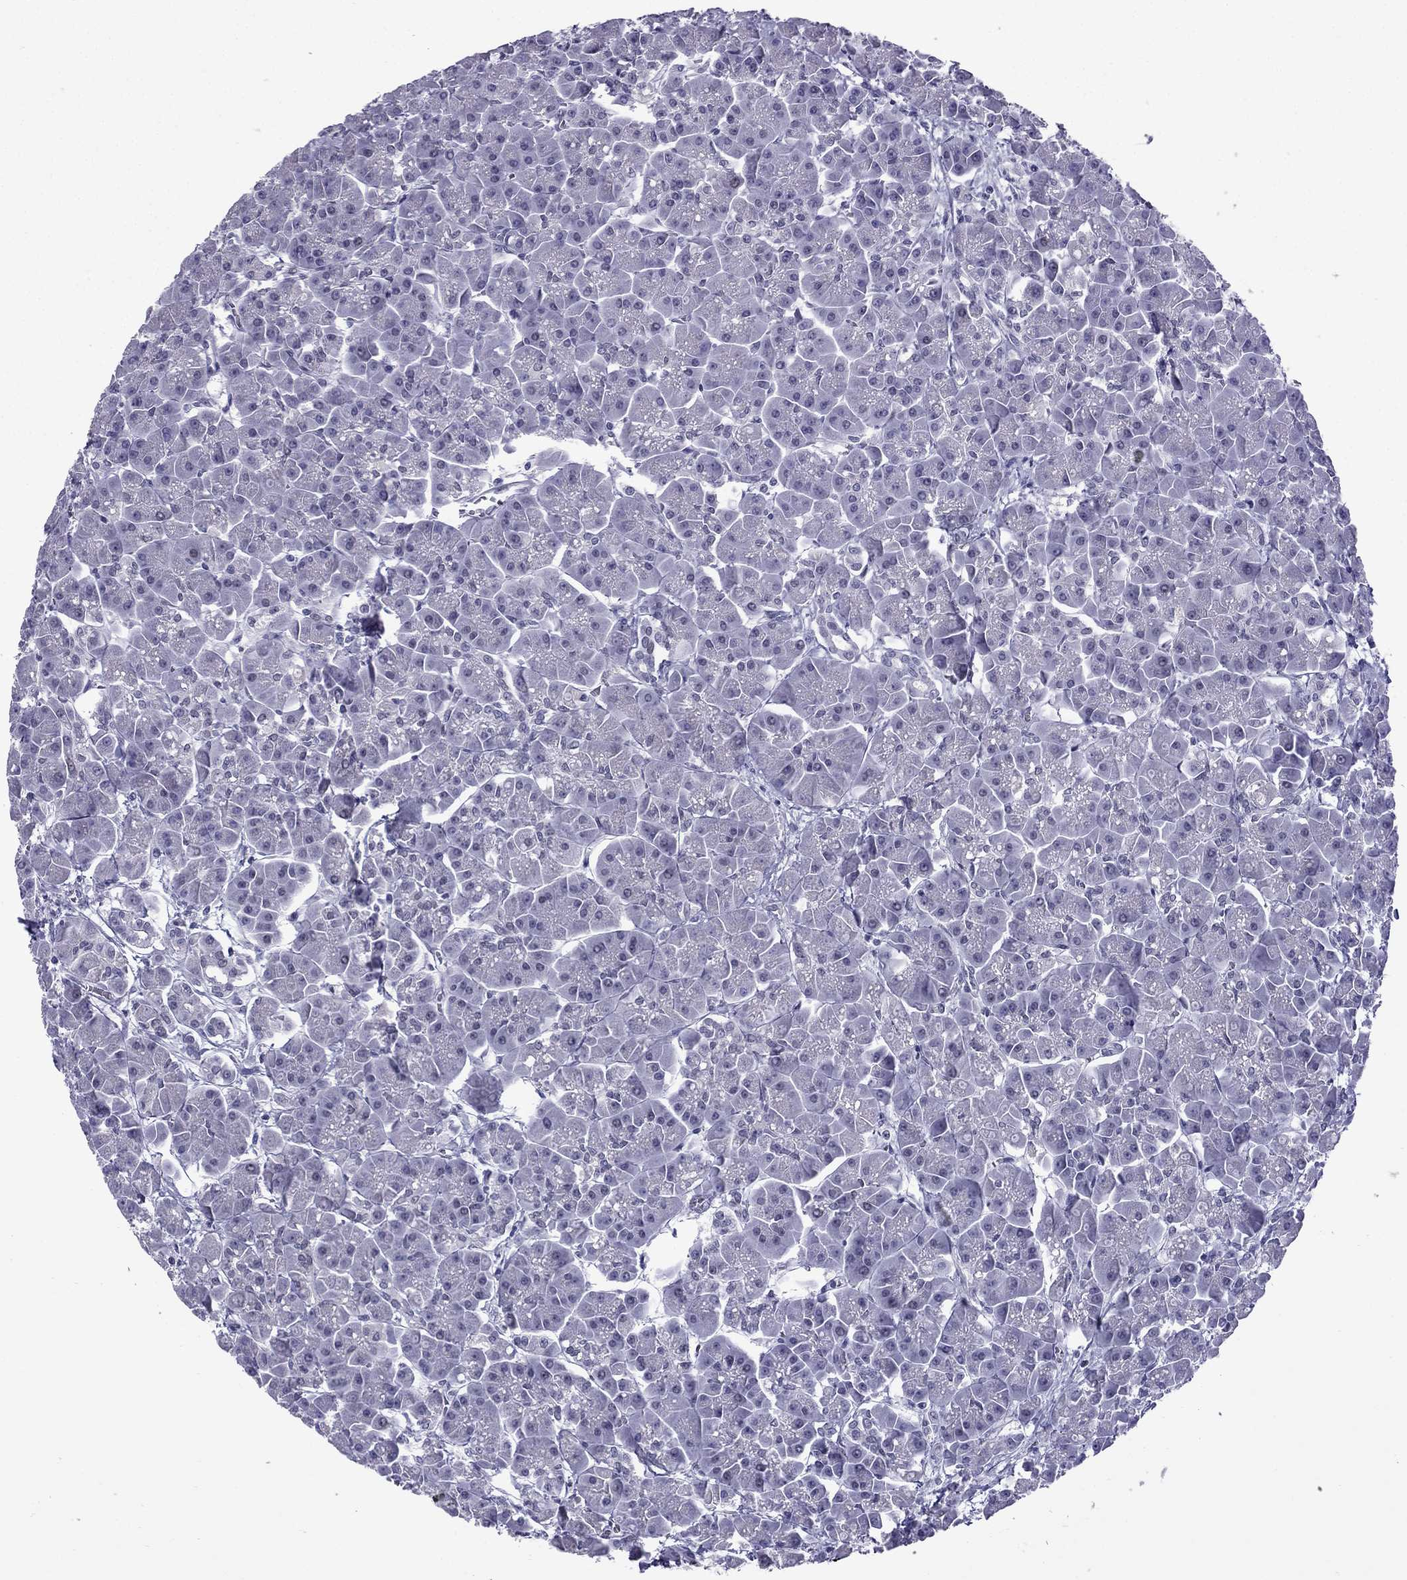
{"staining": {"intensity": "negative", "quantity": "none", "location": "none"}, "tissue": "pancreas", "cell_type": "Exocrine glandular cells", "image_type": "normal", "snomed": [{"axis": "morphology", "description": "Normal tissue, NOS"}, {"axis": "topography", "description": "Pancreas"}], "caption": "IHC image of benign pancreas: human pancreas stained with DAB displays no significant protein positivity in exocrine glandular cells.", "gene": "MYLK3", "patient": {"sex": "male", "age": 70}}